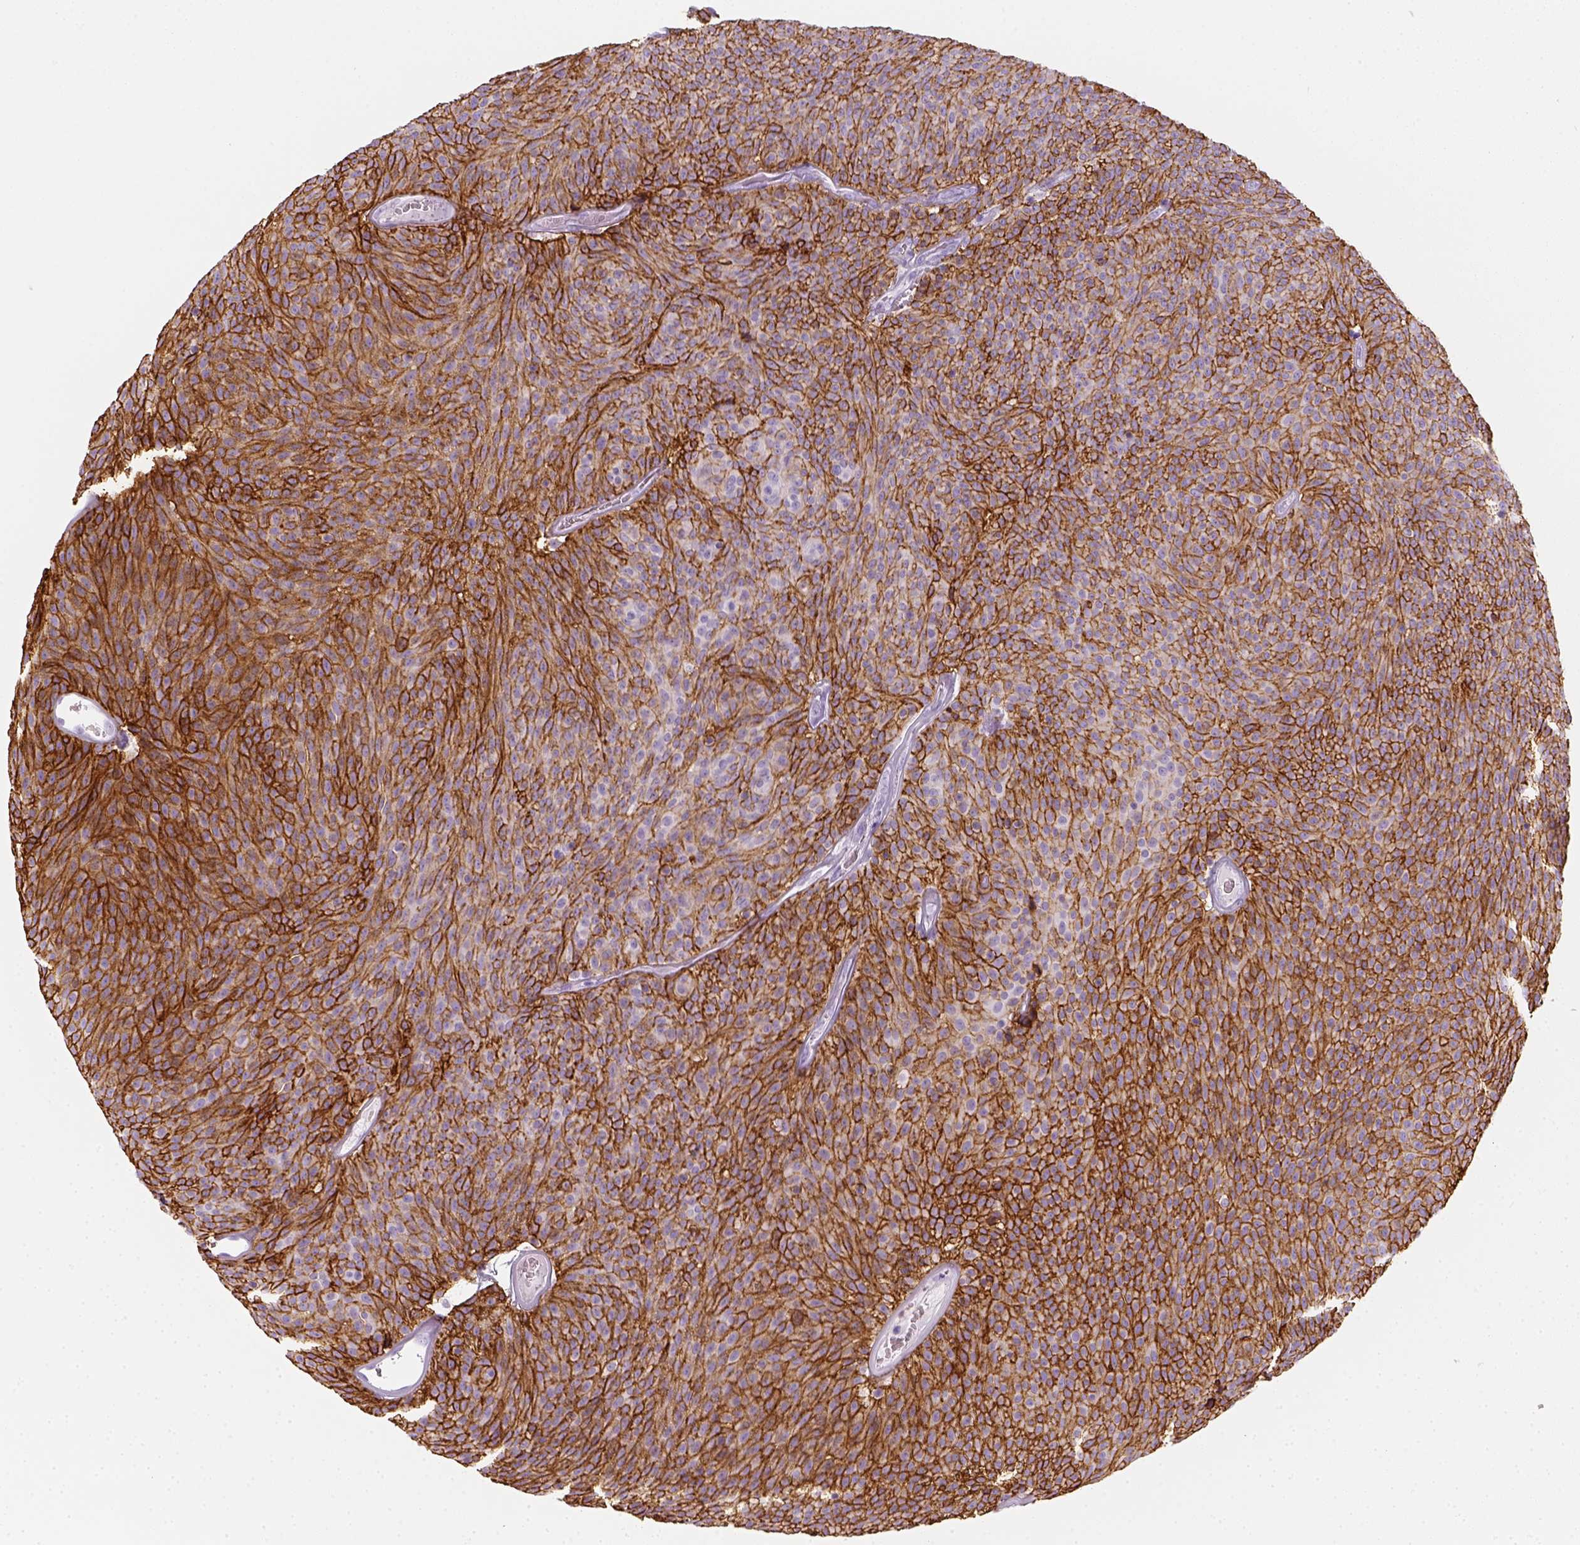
{"staining": {"intensity": "strong", "quantity": ">75%", "location": "cytoplasmic/membranous"}, "tissue": "urothelial cancer", "cell_type": "Tumor cells", "image_type": "cancer", "snomed": [{"axis": "morphology", "description": "Urothelial carcinoma, Low grade"}, {"axis": "topography", "description": "Urinary bladder"}], "caption": "Urothelial cancer was stained to show a protein in brown. There is high levels of strong cytoplasmic/membranous staining in about >75% of tumor cells. (DAB (3,3'-diaminobenzidine) IHC, brown staining for protein, blue staining for nuclei).", "gene": "AQP3", "patient": {"sex": "male", "age": 77}}